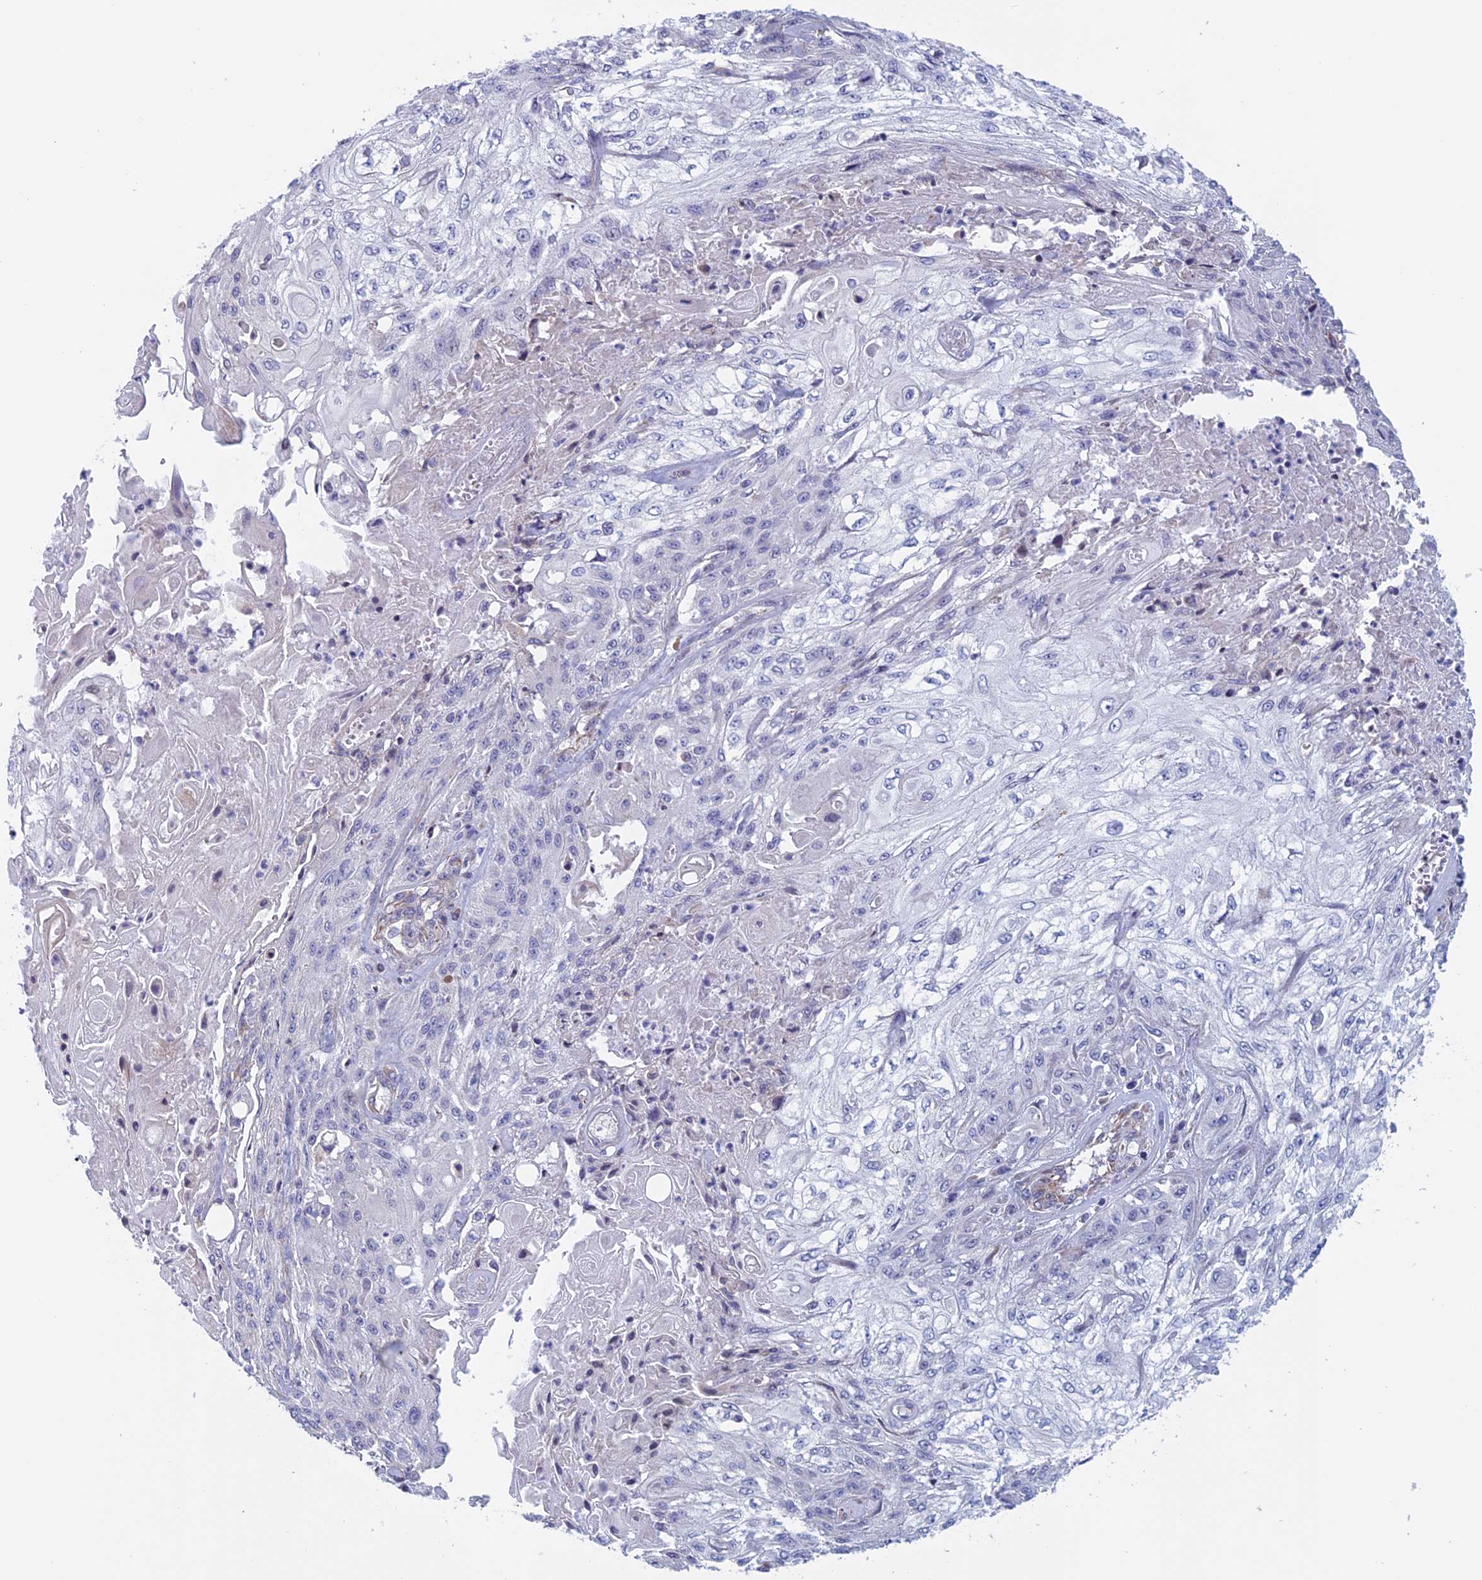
{"staining": {"intensity": "negative", "quantity": "none", "location": "none"}, "tissue": "skin cancer", "cell_type": "Tumor cells", "image_type": "cancer", "snomed": [{"axis": "morphology", "description": "Squamous cell carcinoma, NOS"}, {"axis": "morphology", "description": "Squamous cell carcinoma, metastatic, NOS"}, {"axis": "topography", "description": "Skin"}, {"axis": "topography", "description": "Lymph node"}], "caption": "Immunohistochemistry histopathology image of human skin metastatic squamous cell carcinoma stained for a protein (brown), which demonstrates no expression in tumor cells. (Immunohistochemistry, brightfield microscopy, high magnification).", "gene": "BCL2L10", "patient": {"sex": "male", "age": 75}}